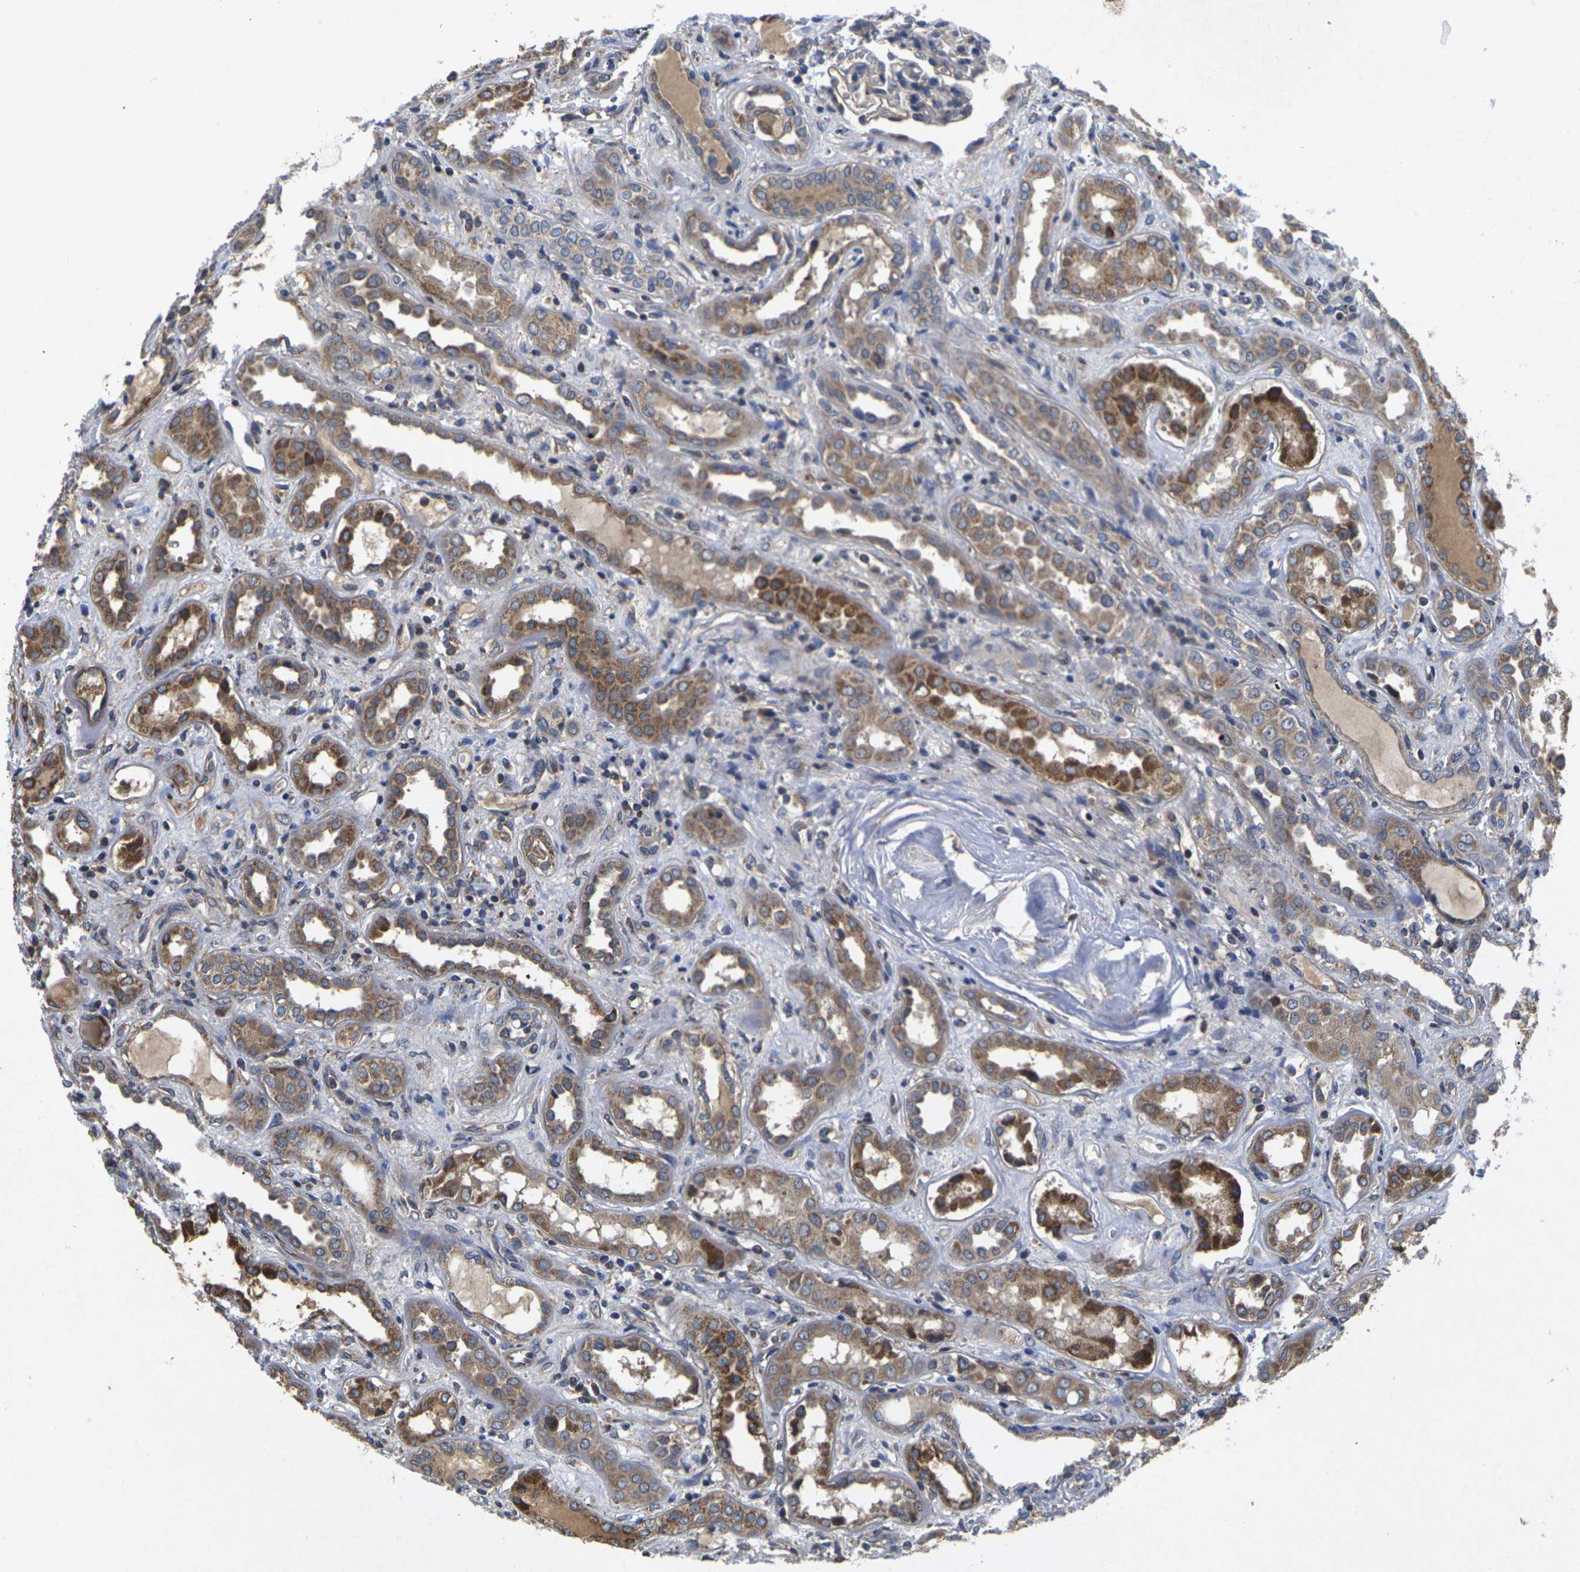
{"staining": {"intensity": "negative", "quantity": "none", "location": "none"}, "tissue": "kidney", "cell_type": "Cells in glomeruli", "image_type": "normal", "snomed": [{"axis": "morphology", "description": "Normal tissue, NOS"}, {"axis": "topography", "description": "Kidney"}], "caption": "Kidney stained for a protein using immunohistochemistry (IHC) exhibits no positivity cells in glomeruli.", "gene": "KIF1B", "patient": {"sex": "male", "age": 59}}